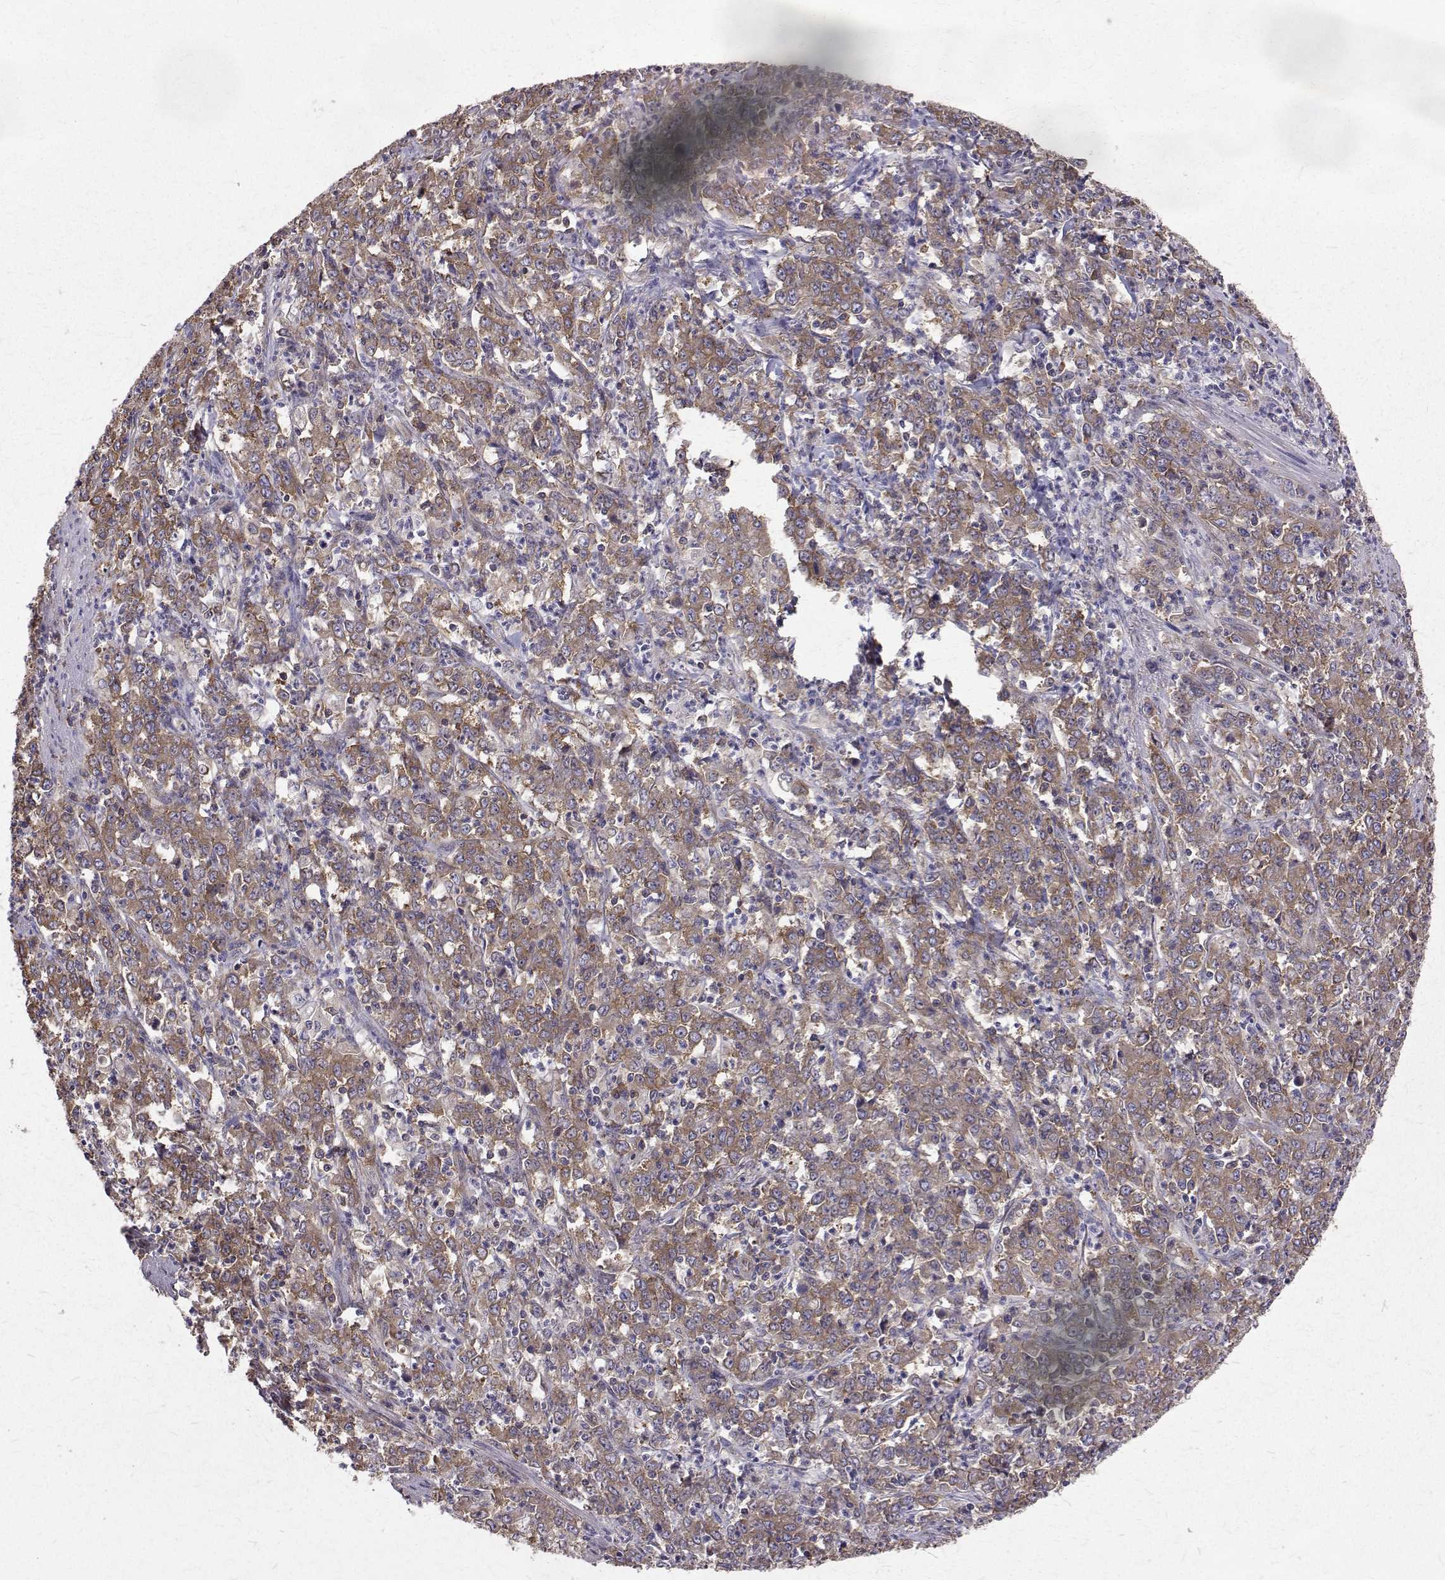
{"staining": {"intensity": "moderate", "quantity": ">75%", "location": "cytoplasmic/membranous"}, "tissue": "stomach cancer", "cell_type": "Tumor cells", "image_type": "cancer", "snomed": [{"axis": "morphology", "description": "Adenocarcinoma, NOS"}, {"axis": "topography", "description": "Stomach, lower"}], "caption": "Adenocarcinoma (stomach) stained for a protein reveals moderate cytoplasmic/membranous positivity in tumor cells.", "gene": "FARSB", "patient": {"sex": "female", "age": 71}}